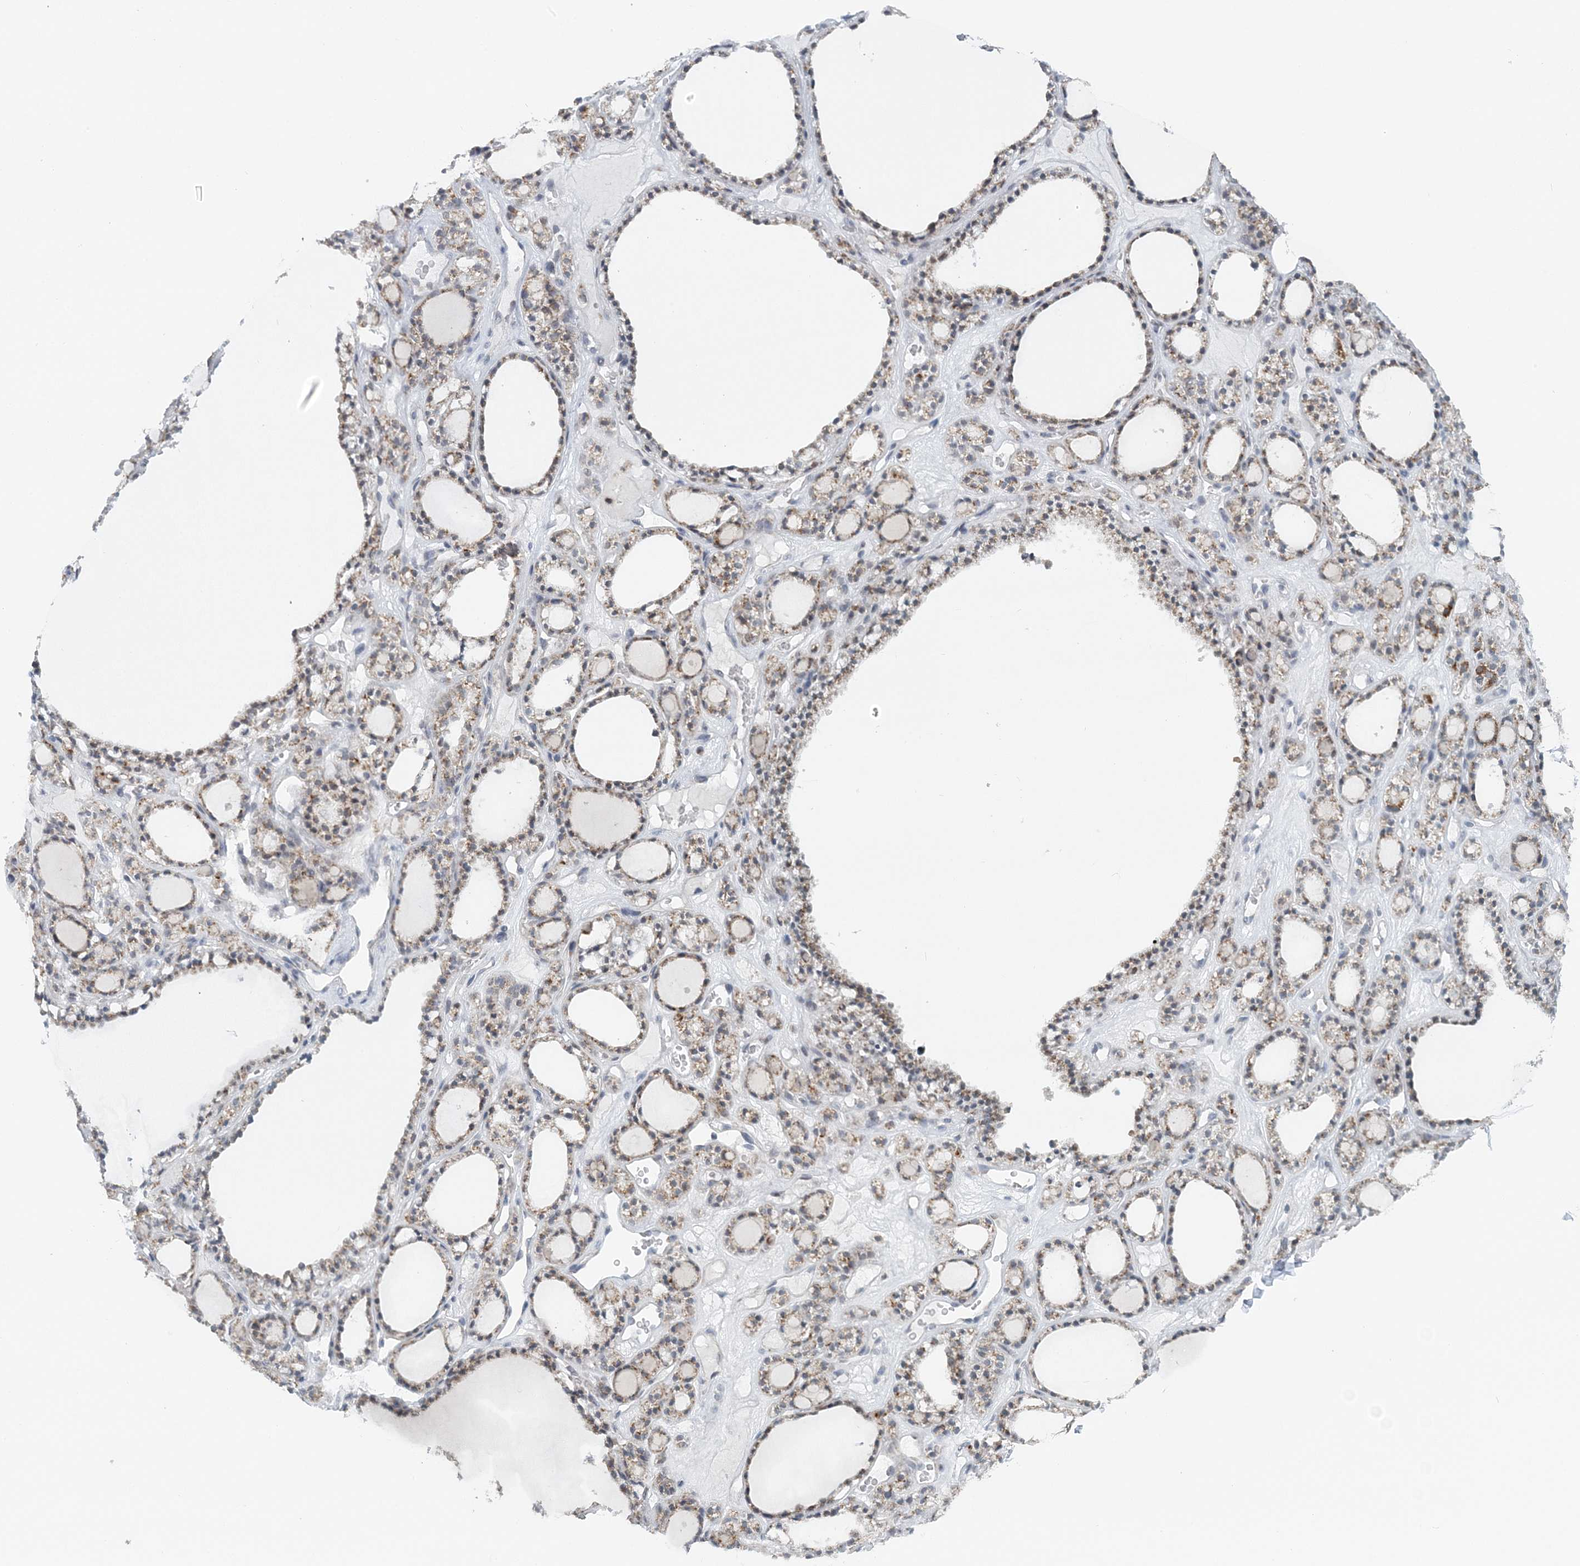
{"staining": {"intensity": "moderate", "quantity": "25%-75%", "location": "cytoplasmic/membranous"}, "tissue": "thyroid gland", "cell_type": "Glandular cells", "image_type": "normal", "snomed": [{"axis": "morphology", "description": "Normal tissue, NOS"}, {"axis": "topography", "description": "Thyroid gland"}], "caption": "Glandular cells reveal moderate cytoplasmic/membranous expression in about 25%-75% of cells in benign thyroid gland.", "gene": "RNF150", "patient": {"sex": "female", "age": 28}}